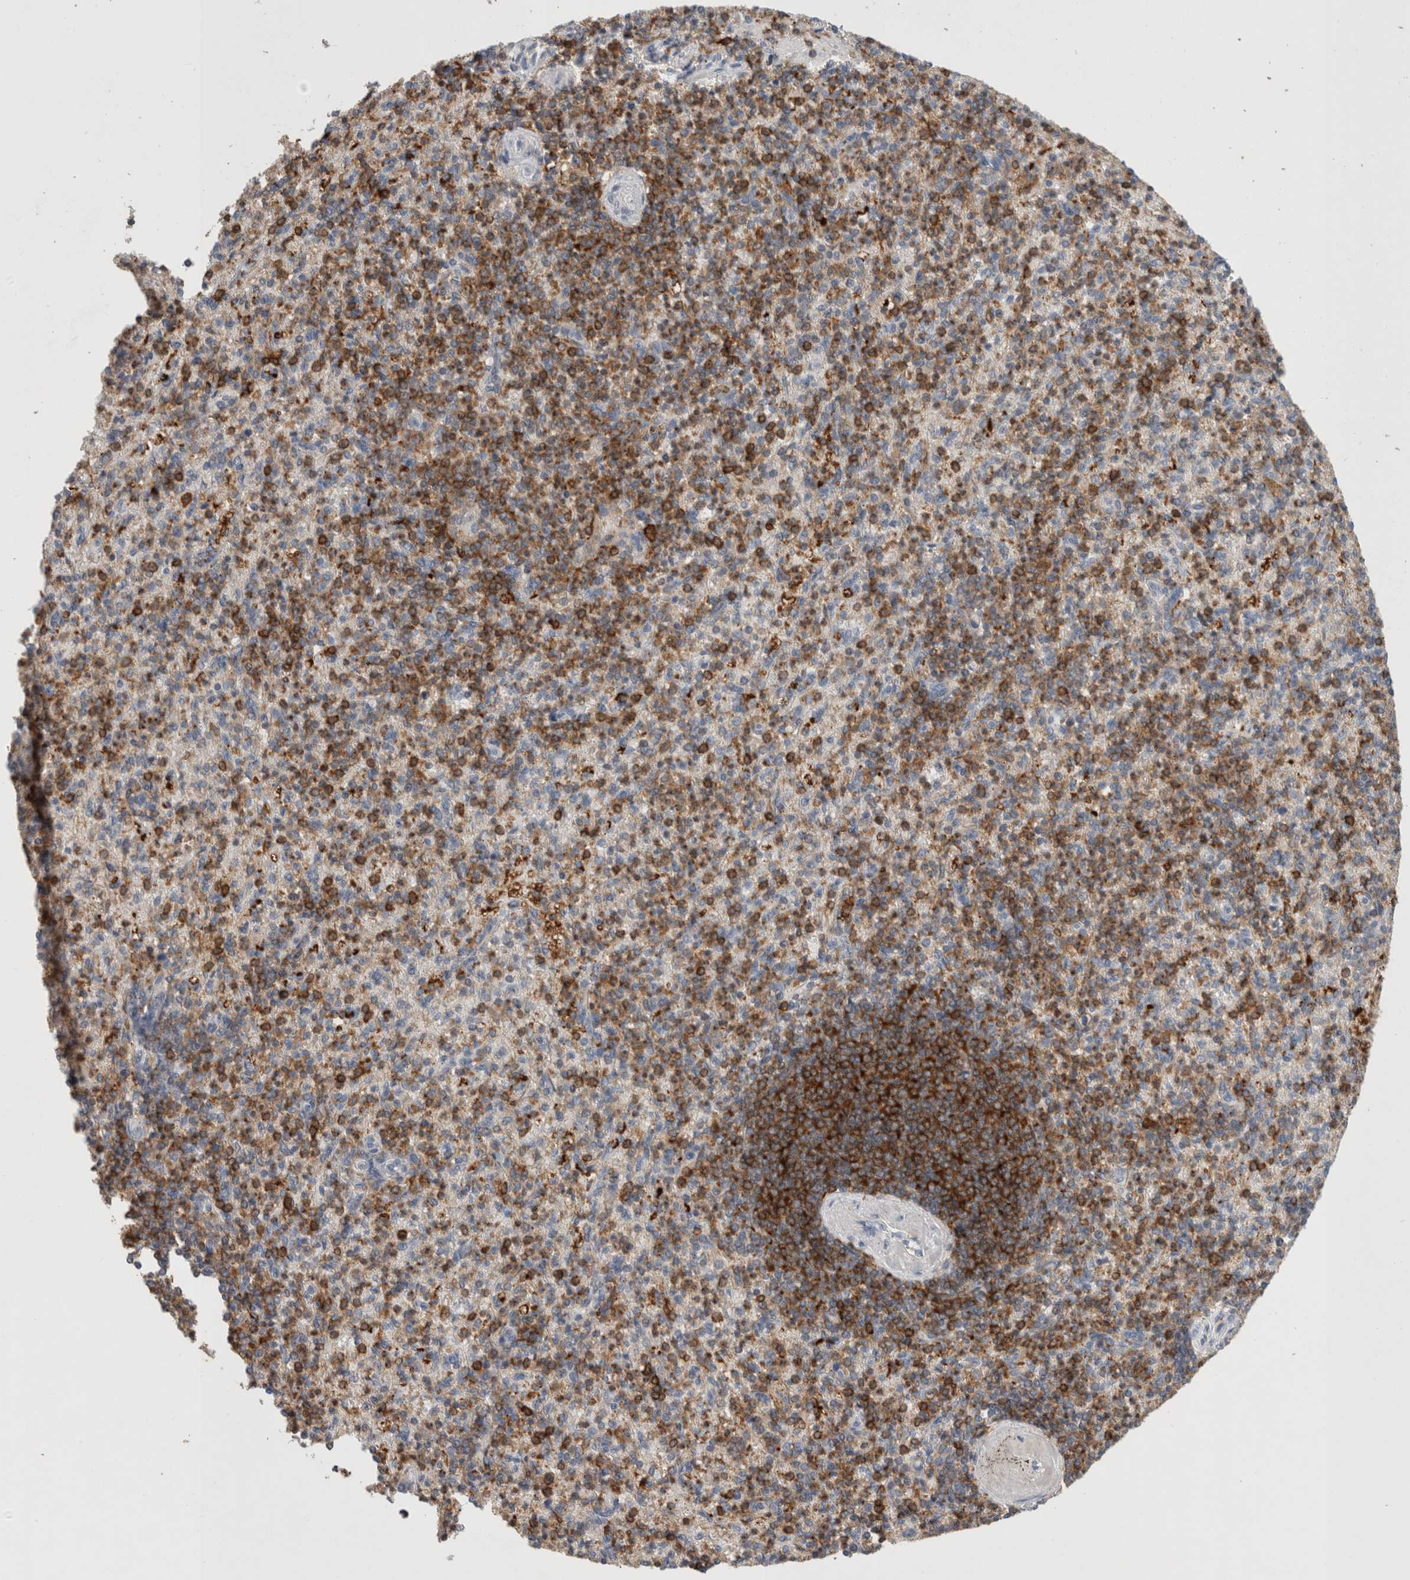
{"staining": {"intensity": "strong", "quantity": "25%-75%", "location": "cytoplasmic/membranous"}, "tissue": "spleen", "cell_type": "Cells in red pulp", "image_type": "normal", "snomed": [{"axis": "morphology", "description": "Normal tissue, NOS"}, {"axis": "topography", "description": "Spleen"}], "caption": "Cells in red pulp exhibit high levels of strong cytoplasmic/membranous expression in approximately 25%-75% of cells in normal spleen. The protein of interest is stained brown, and the nuclei are stained in blue (DAB (3,3'-diaminobenzidine) IHC with brightfield microscopy, high magnification).", "gene": "GFRA2", "patient": {"sex": "female", "age": 74}}